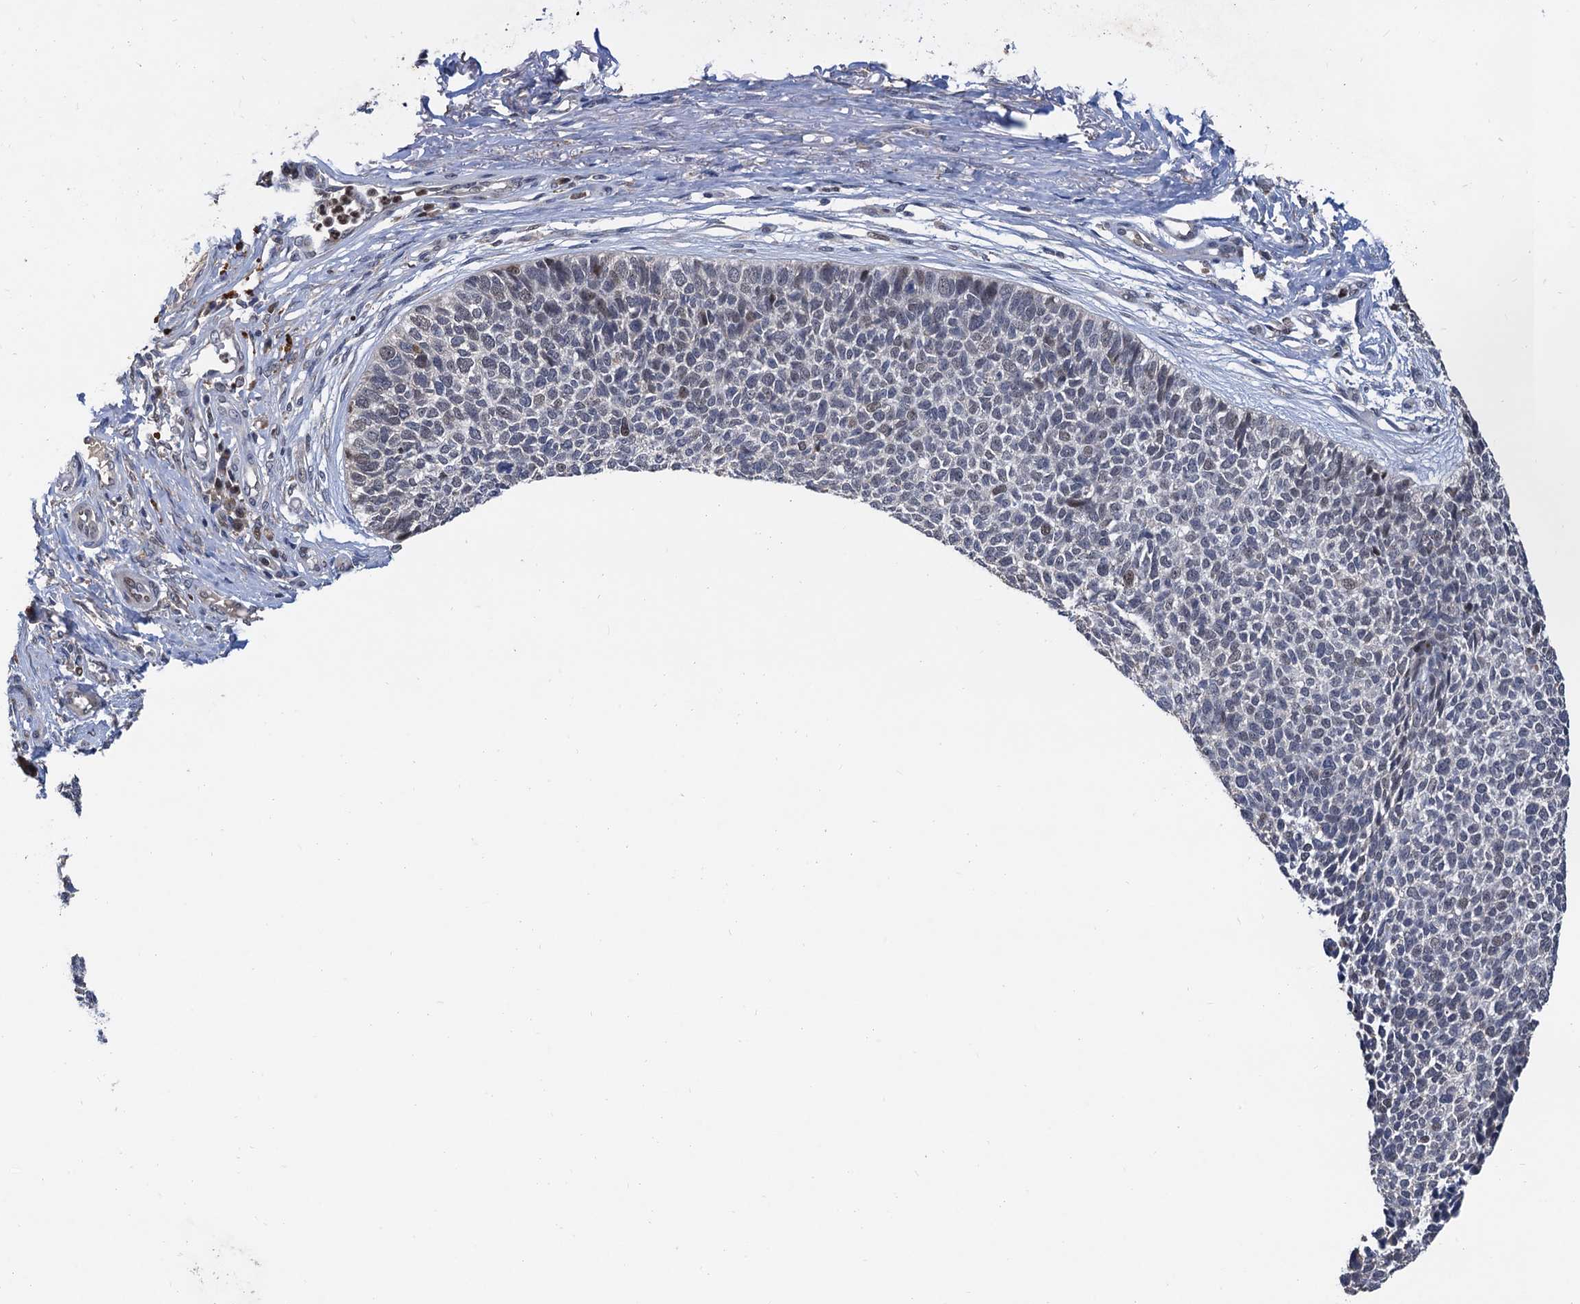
{"staining": {"intensity": "negative", "quantity": "none", "location": "none"}, "tissue": "skin cancer", "cell_type": "Tumor cells", "image_type": "cancer", "snomed": [{"axis": "morphology", "description": "Basal cell carcinoma"}, {"axis": "topography", "description": "Skin"}], "caption": "A histopathology image of skin basal cell carcinoma stained for a protein shows no brown staining in tumor cells. (DAB immunohistochemistry with hematoxylin counter stain).", "gene": "TSEN34", "patient": {"sex": "female", "age": 84}}